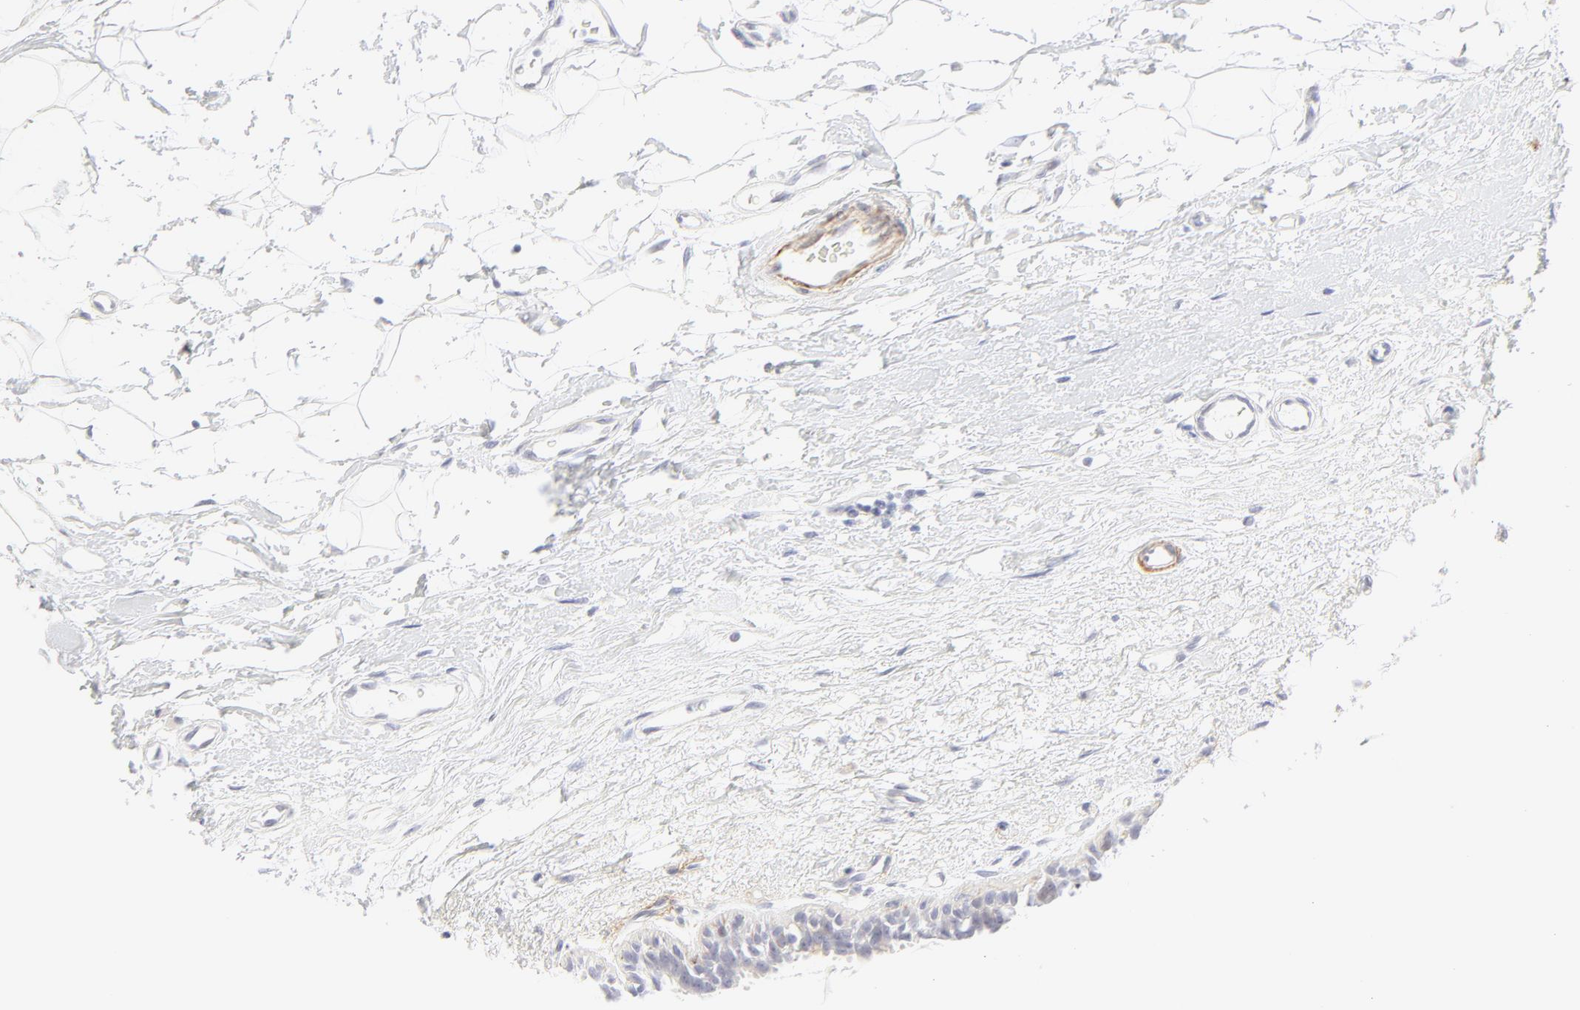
{"staining": {"intensity": "weak", "quantity": "<25%", "location": "cytoplasmic/membranous"}, "tissue": "breast cancer", "cell_type": "Tumor cells", "image_type": "cancer", "snomed": [{"axis": "morphology", "description": "Duct carcinoma"}, {"axis": "topography", "description": "Breast"}], "caption": "This is an immunohistochemistry image of human breast cancer. There is no staining in tumor cells.", "gene": "NPNT", "patient": {"sex": "female", "age": 40}}